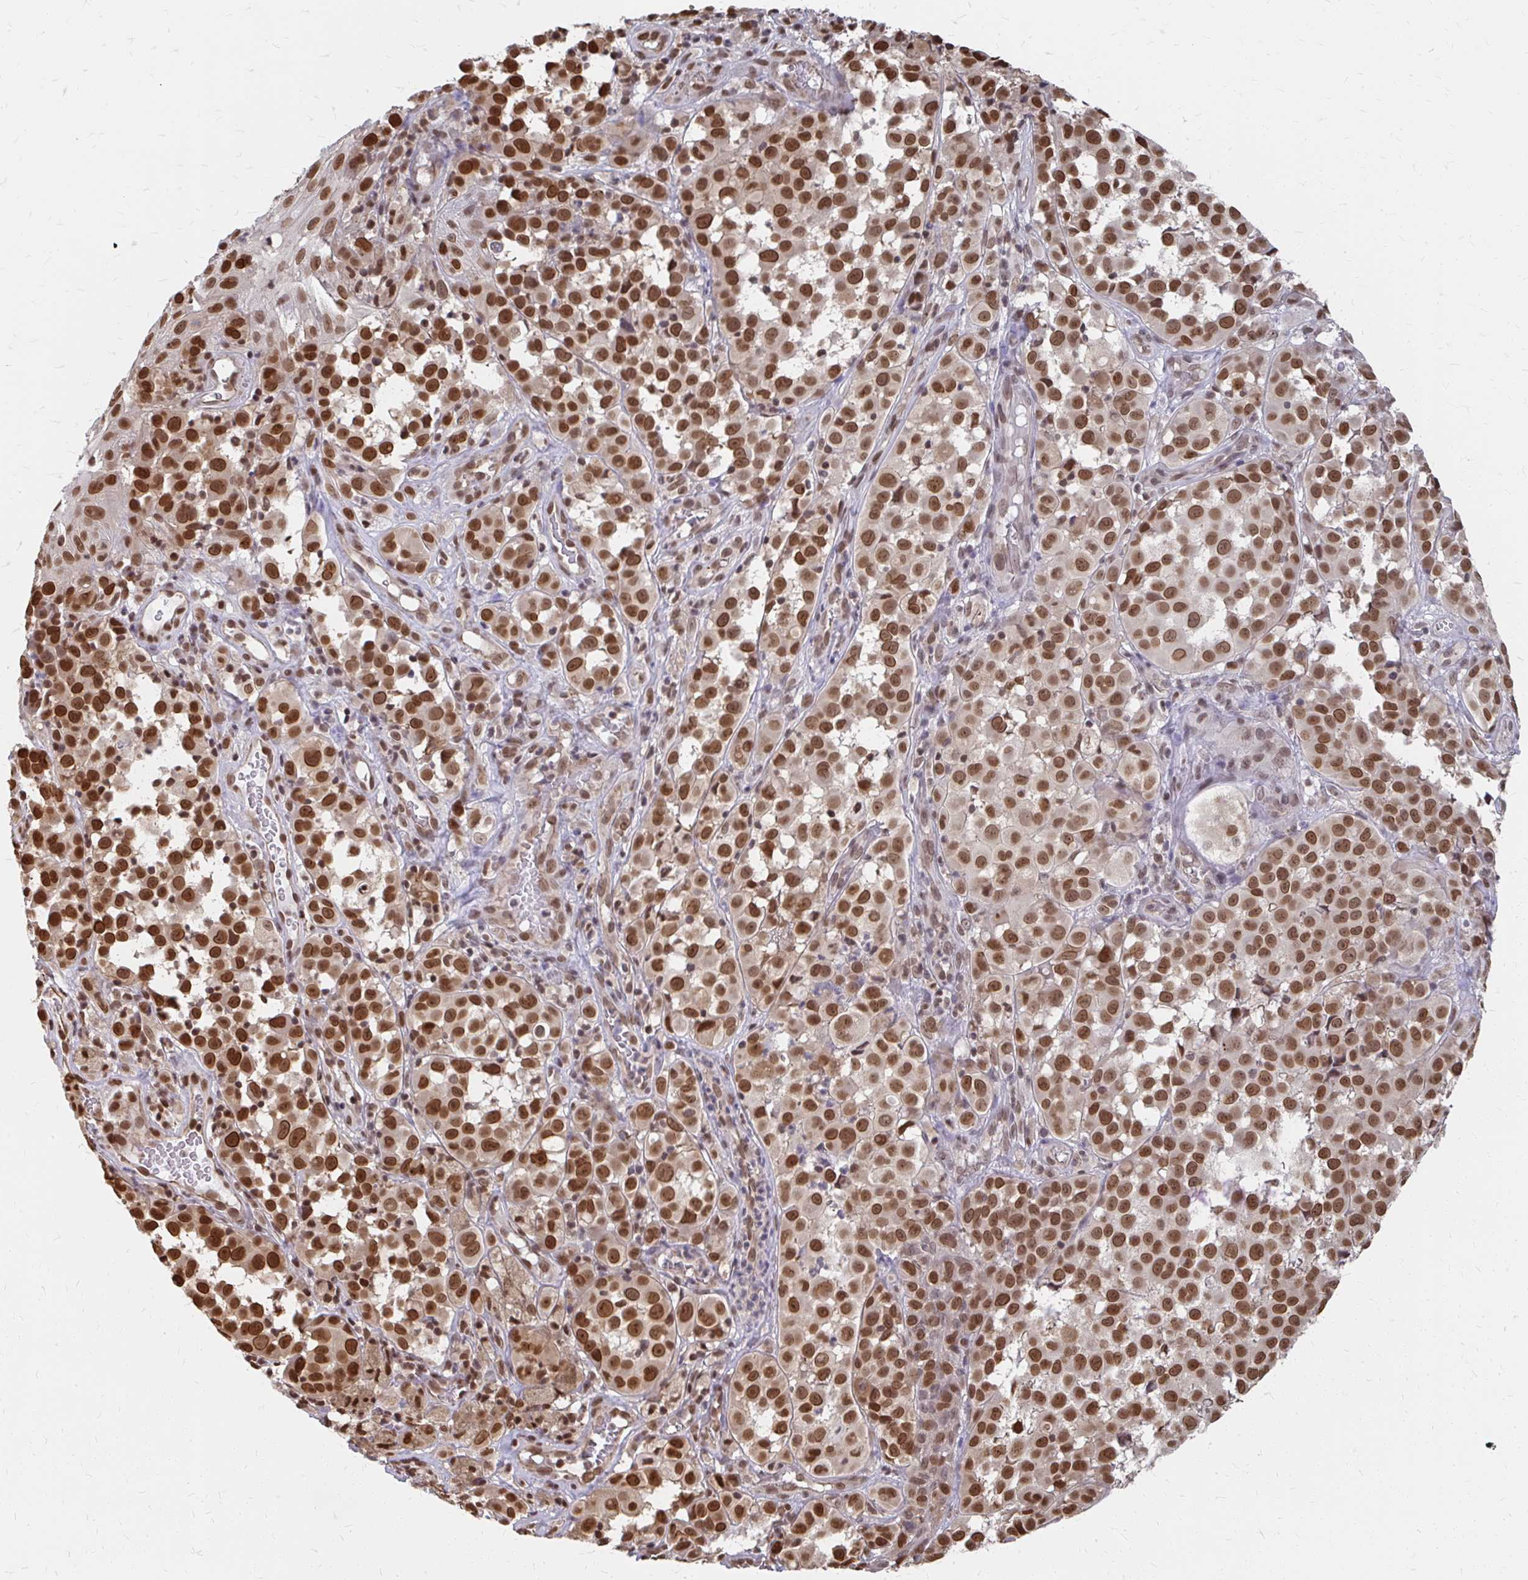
{"staining": {"intensity": "strong", "quantity": ">75%", "location": "cytoplasmic/membranous,nuclear"}, "tissue": "melanoma", "cell_type": "Tumor cells", "image_type": "cancer", "snomed": [{"axis": "morphology", "description": "Malignant melanoma, NOS"}, {"axis": "topography", "description": "Skin"}], "caption": "Melanoma was stained to show a protein in brown. There is high levels of strong cytoplasmic/membranous and nuclear staining in about >75% of tumor cells.", "gene": "XPO1", "patient": {"sex": "male", "age": 64}}